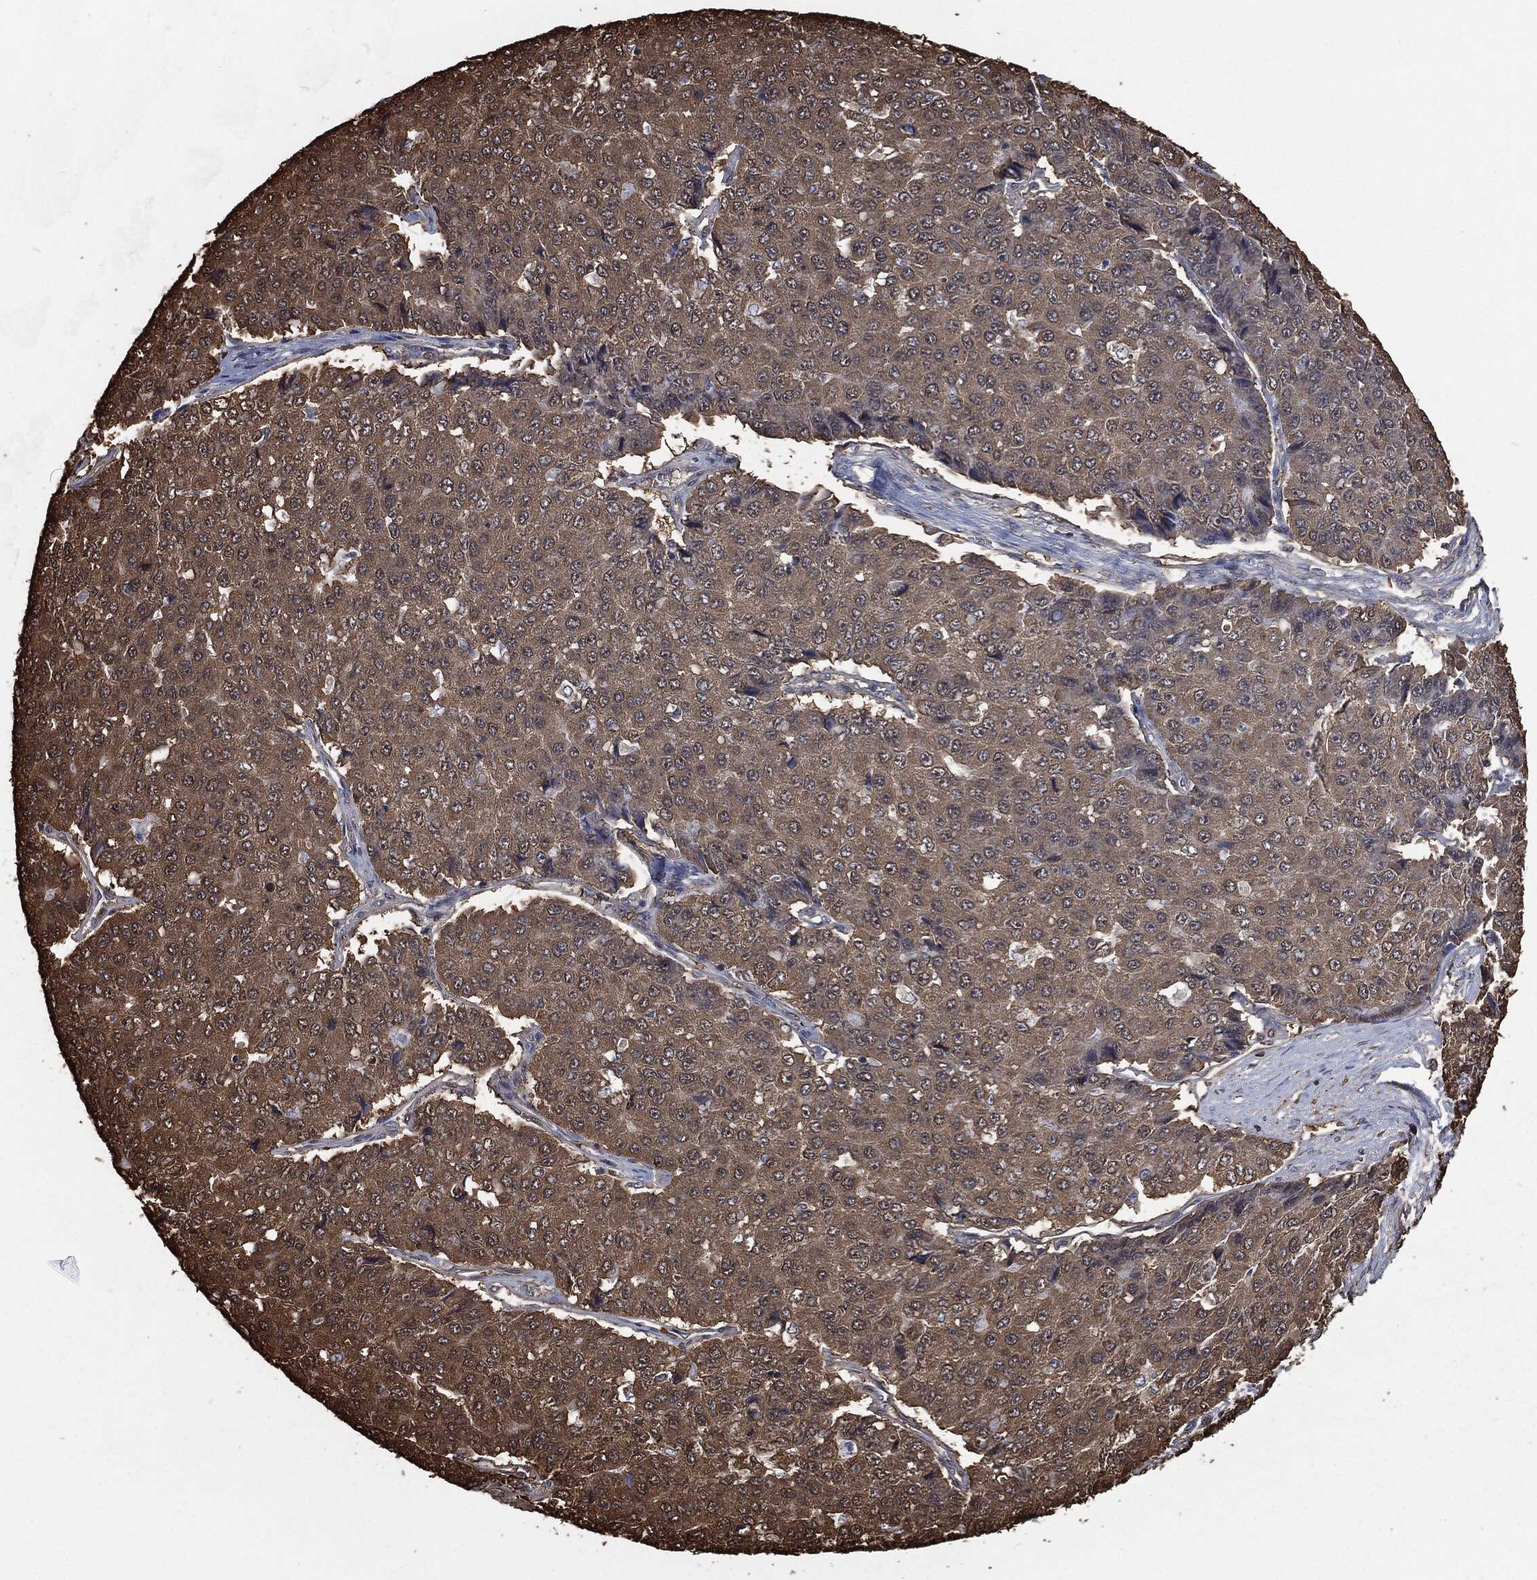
{"staining": {"intensity": "moderate", "quantity": "25%-75%", "location": "cytoplasmic/membranous"}, "tissue": "pancreatic cancer", "cell_type": "Tumor cells", "image_type": "cancer", "snomed": [{"axis": "morphology", "description": "Normal tissue, NOS"}, {"axis": "morphology", "description": "Adenocarcinoma, NOS"}, {"axis": "topography", "description": "Pancreas"}, {"axis": "topography", "description": "Duodenum"}], "caption": "Immunohistochemistry (IHC) of human adenocarcinoma (pancreatic) exhibits medium levels of moderate cytoplasmic/membranous positivity in approximately 25%-75% of tumor cells.", "gene": "PRDX4", "patient": {"sex": "male", "age": 50}}